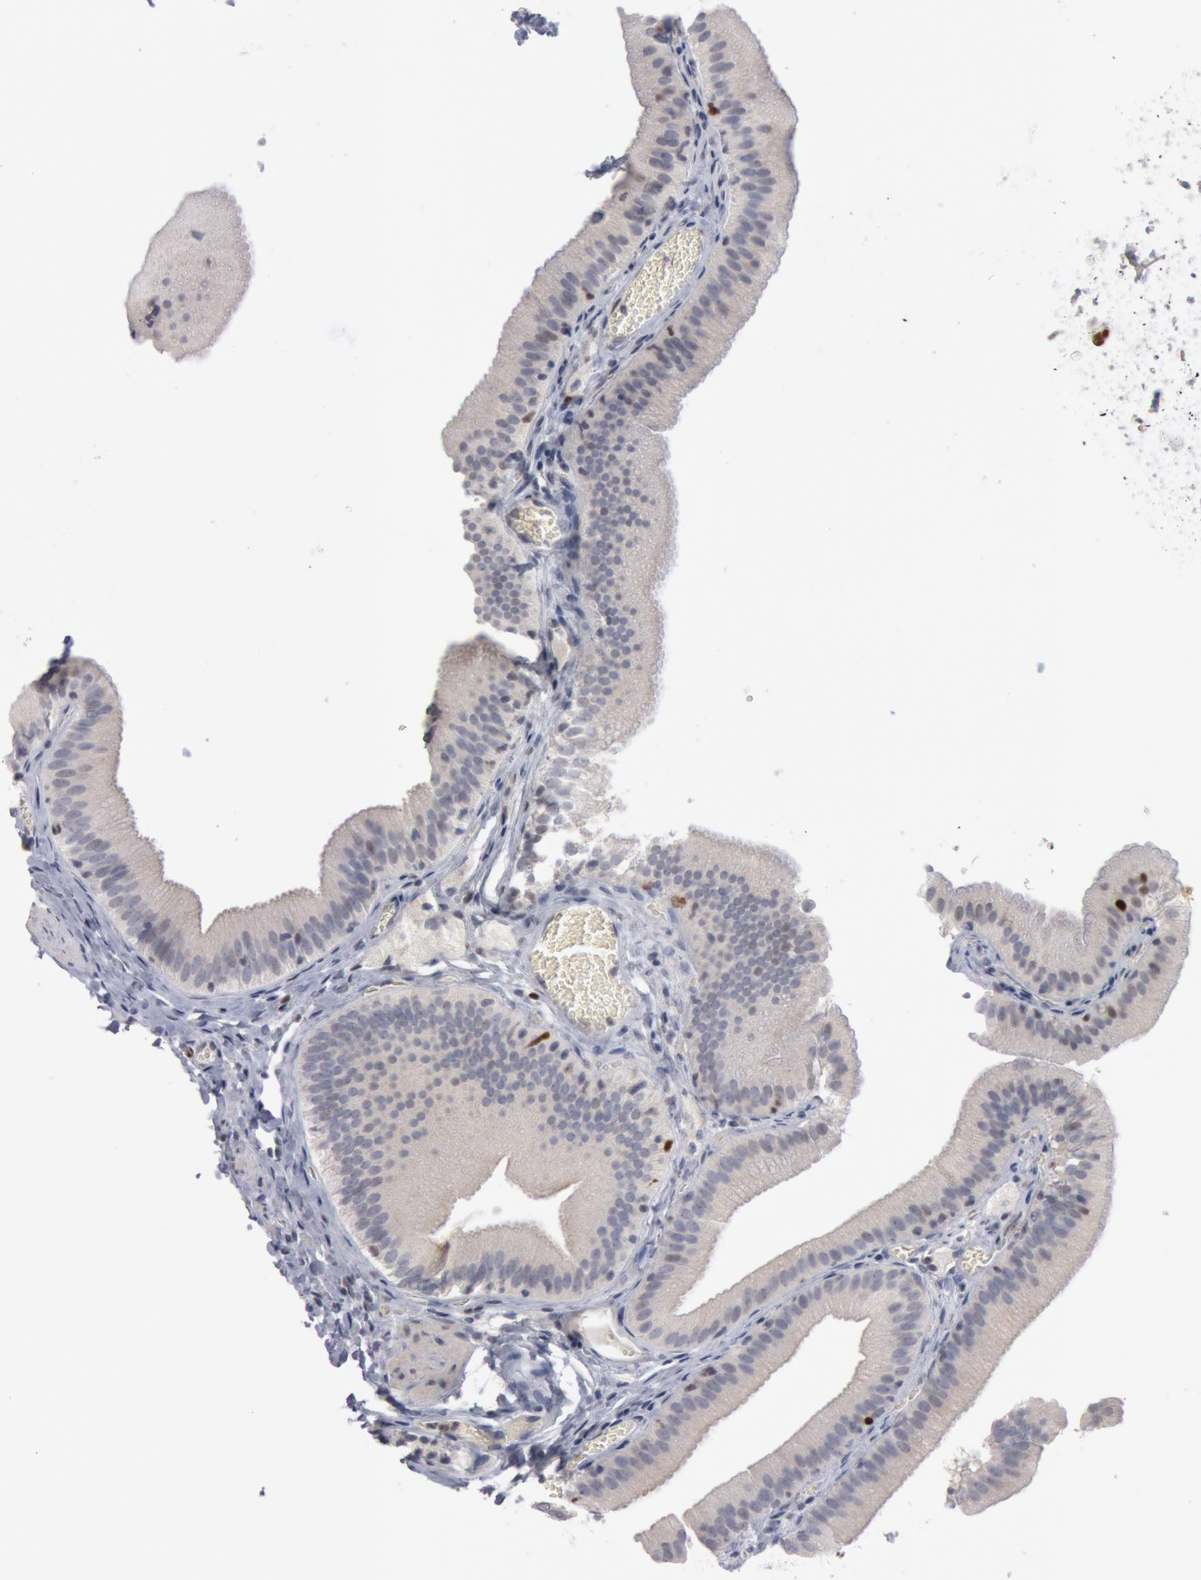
{"staining": {"intensity": "negative", "quantity": "none", "location": "none"}, "tissue": "gallbladder", "cell_type": "Glandular cells", "image_type": "normal", "snomed": [{"axis": "morphology", "description": "Normal tissue, NOS"}, {"axis": "topography", "description": "Gallbladder"}], "caption": "Glandular cells show no significant positivity in normal gallbladder.", "gene": "WDHD1", "patient": {"sex": "female", "age": 24}}